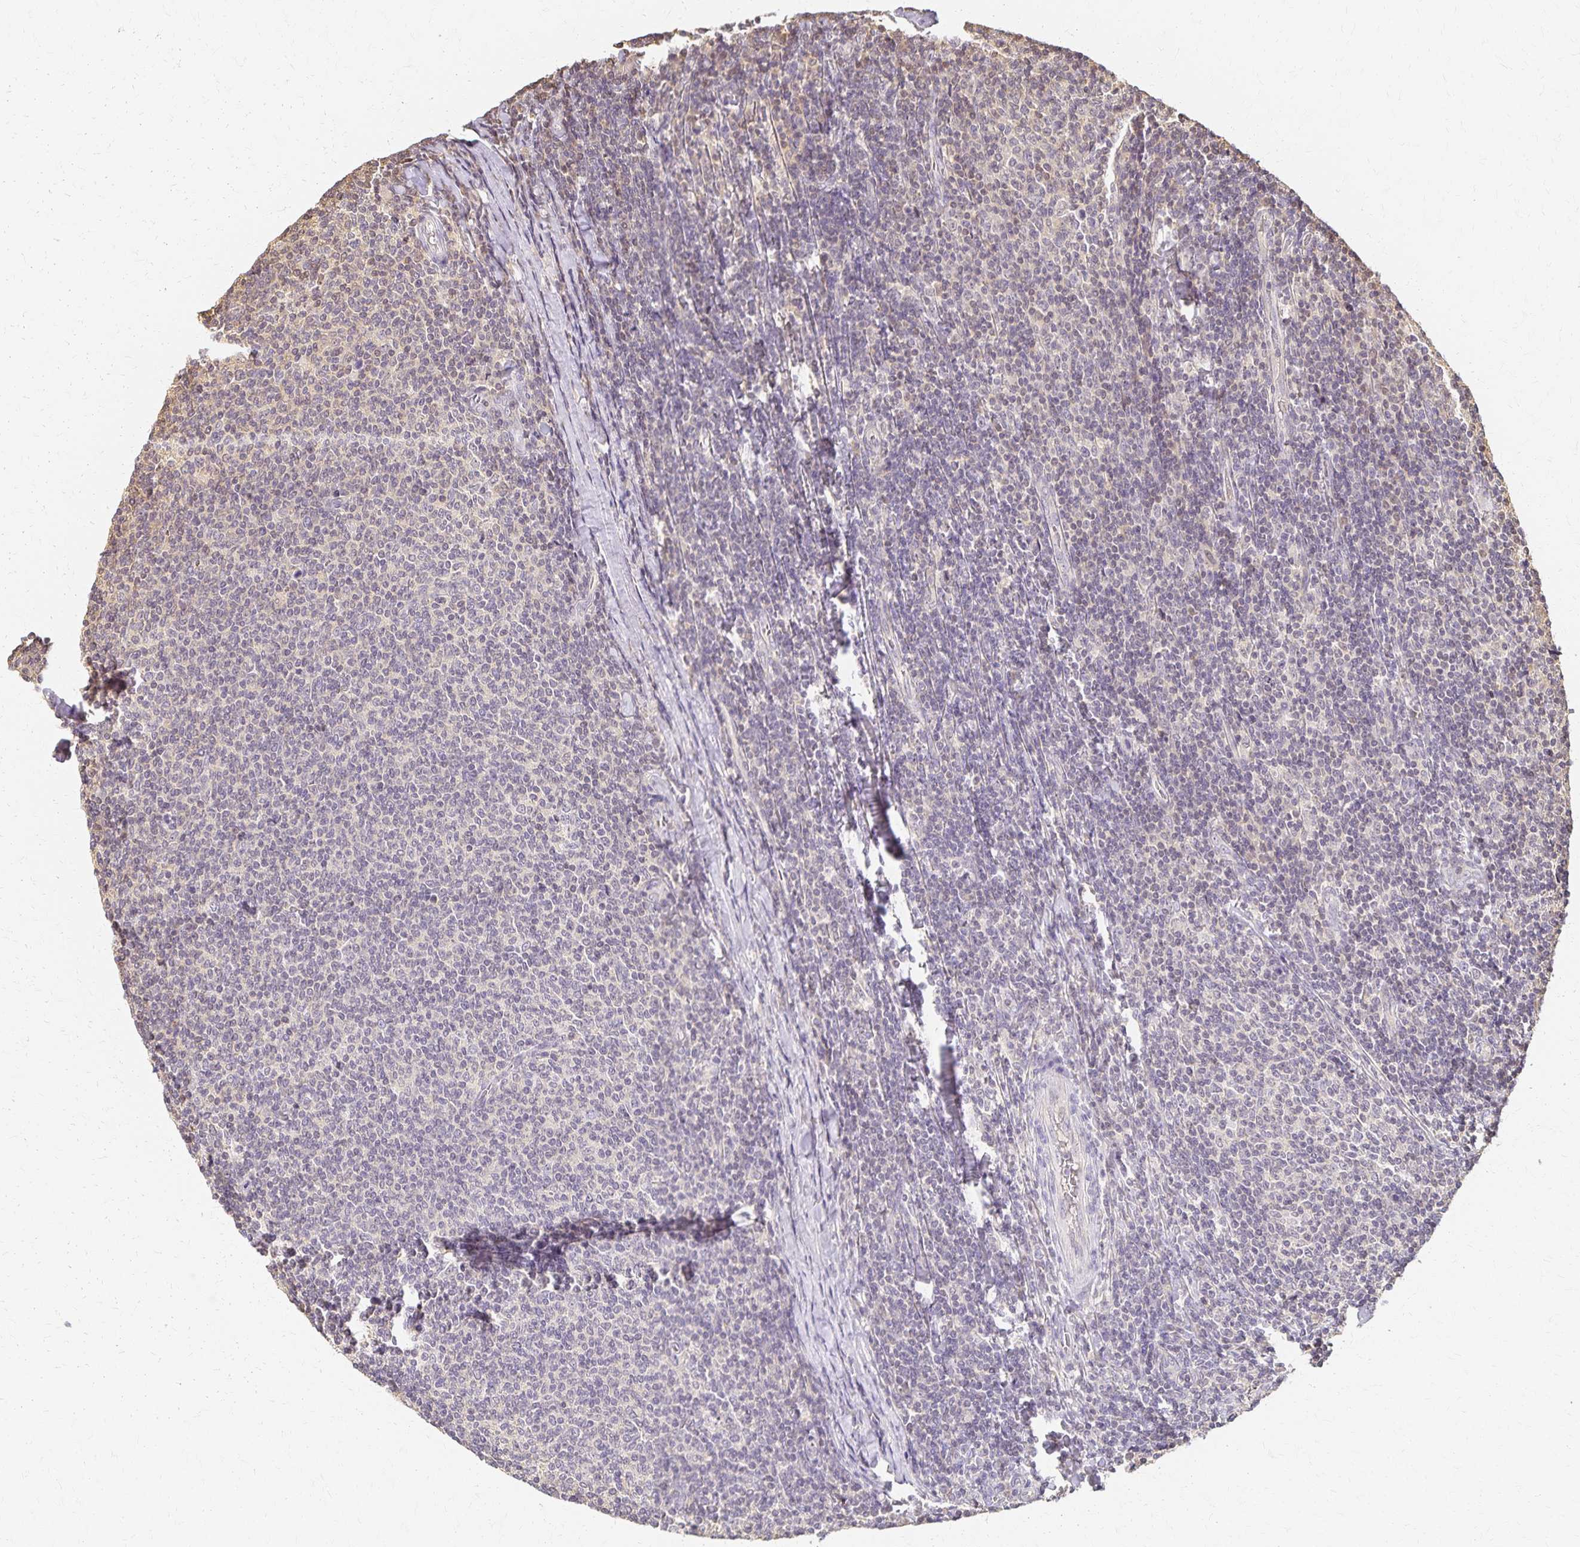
{"staining": {"intensity": "negative", "quantity": "none", "location": "none"}, "tissue": "lymphoma", "cell_type": "Tumor cells", "image_type": "cancer", "snomed": [{"axis": "morphology", "description": "Malignant lymphoma, non-Hodgkin's type, Low grade"}, {"axis": "topography", "description": "Lymph node"}], "caption": "The image reveals no significant staining in tumor cells of lymphoma.", "gene": "AZGP1", "patient": {"sex": "male", "age": 52}}